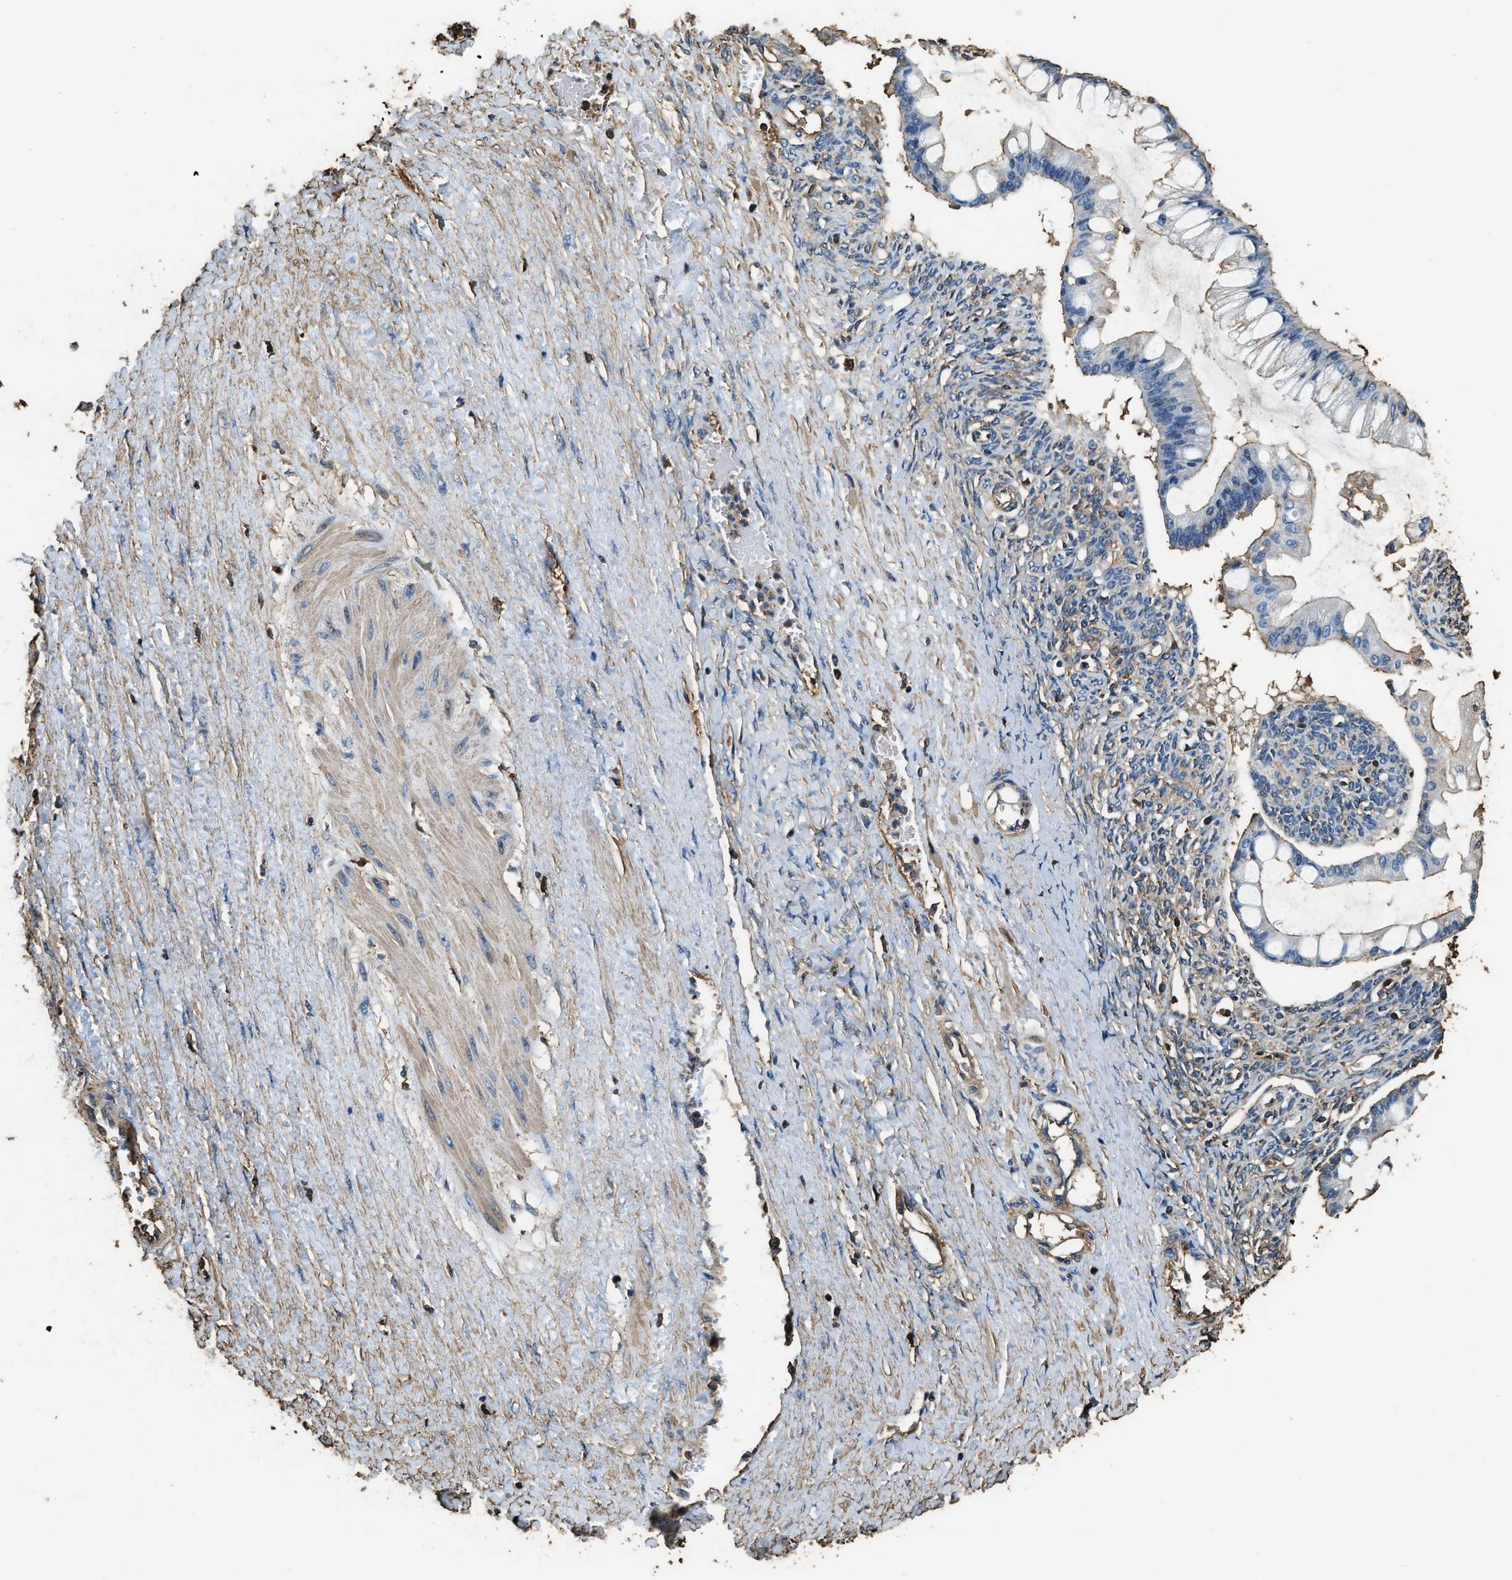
{"staining": {"intensity": "moderate", "quantity": "<25%", "location": "cytoplasmic/membranous"}, "tissue": "ovarian cancer", "cell_type": "Tumor cells", "image_type": "cancer", "snomed": [{"axis": "morphology", "description": "Cystadenocarcinoma, mucinous, NOS"}, {"axis": "topography", "description": "Ovary"}], "caption": "Ovarian cancer was stained to show a protein in brown. There is low levels of moderate cytoplasmic/membranous staining in about <25% of tumor cells. (Stains: DAB in brown, nuclei in blue, Microscopy: brightfield microscopy at high magnification).", "gene": "ACCS", "patient": {"sex": "female", "age": 73}}